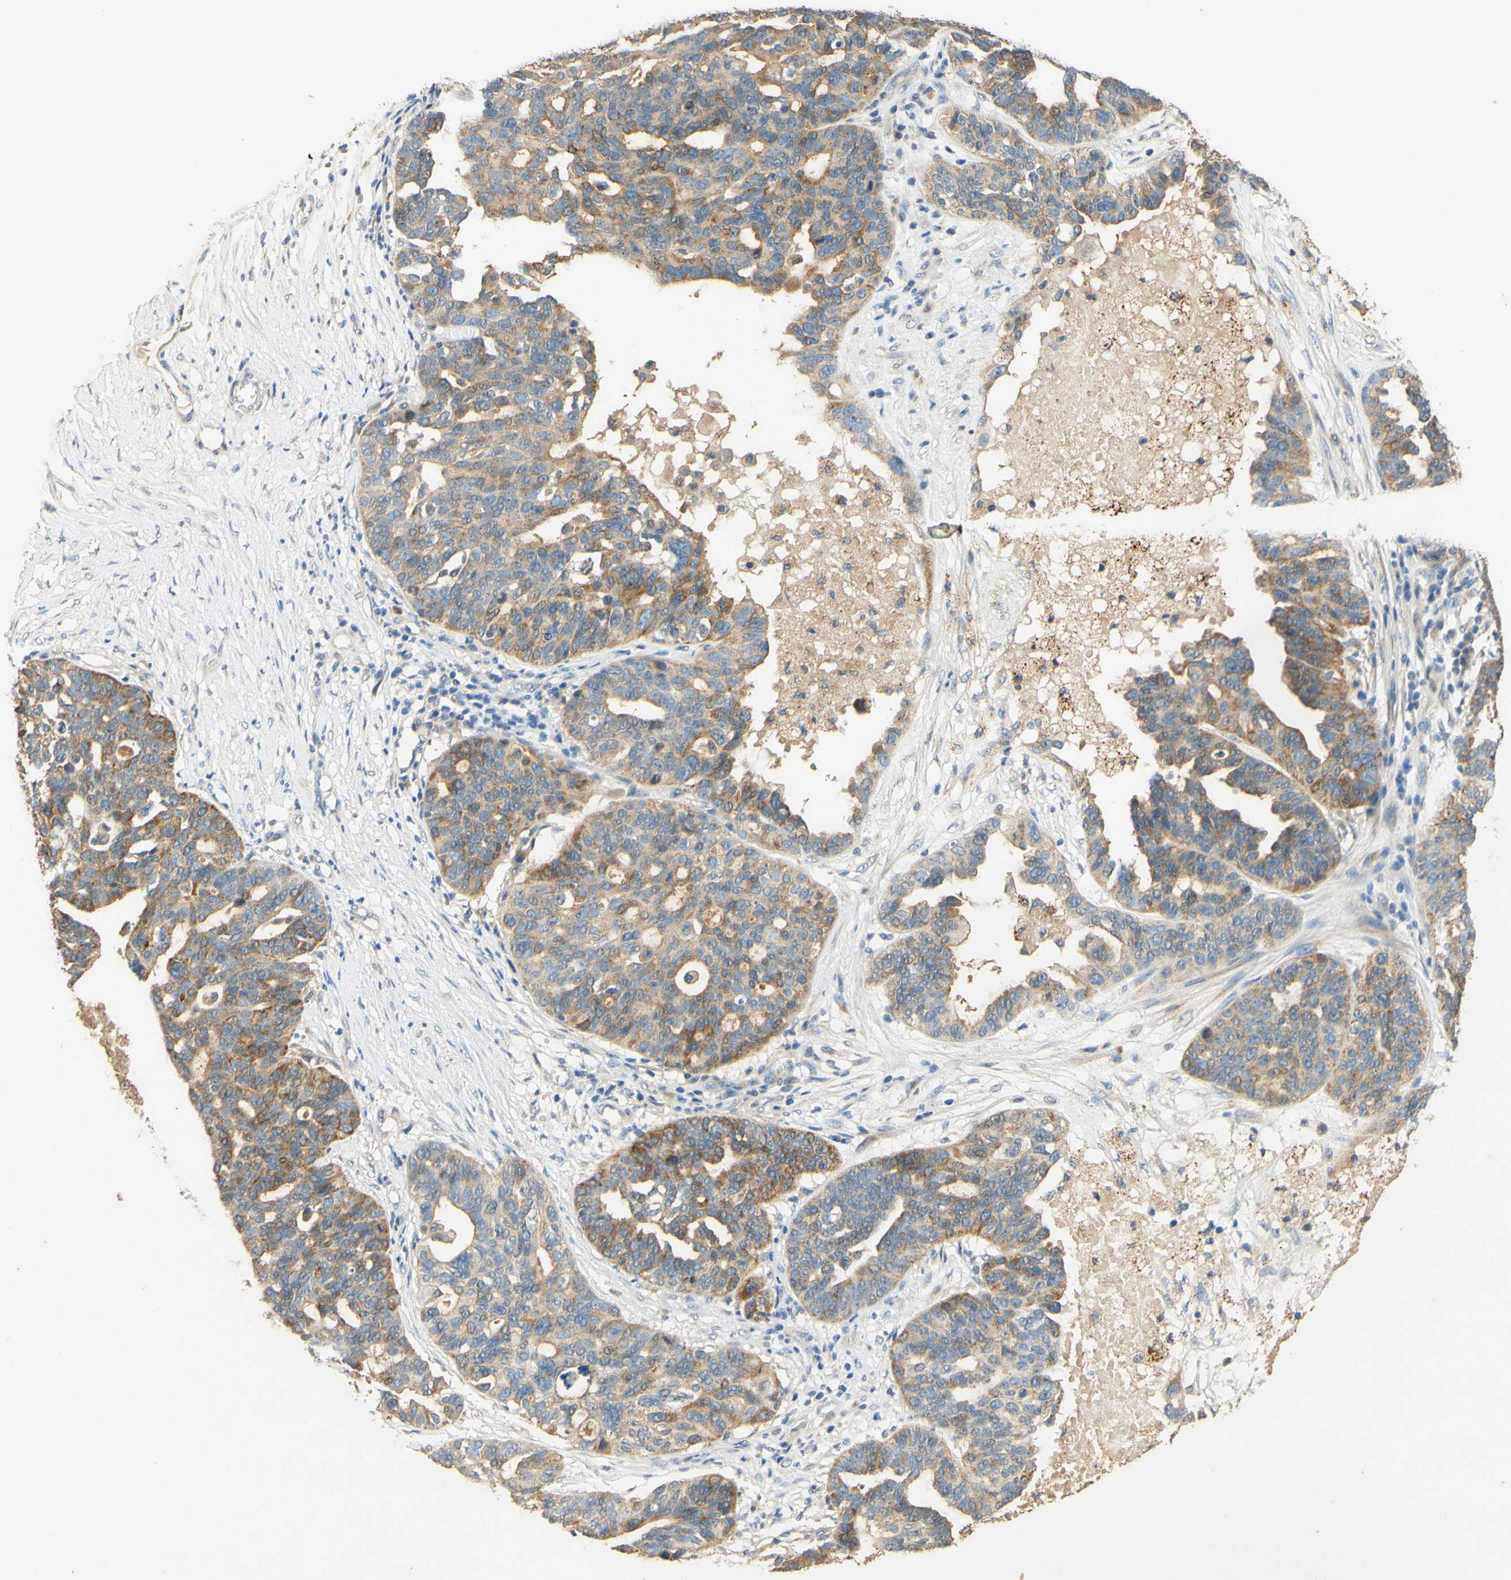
{"staining": {"intensity": "moderate", "quantity": ">75%", "location": "cytoplasmic/membranous"}, "tissue": "ovarian cancer", "cell_type": "Tumor cells", "image_type": "cancer", "snomed": [{"axis": "morphology", "description": "Cystadenocarcinoma, serous, NOS"}, {"axis": "topography", "description": "Ovary"}], "caption": "Immunohistochemistry photomicrograph of human ovarian cancer stained for a protein (brown), which exhibits medium levels of moderate cytoplasmic/membranous positivity in about >75% of tumor cells.", "gene": "ENTREP2", "patient": {"sex": "female", "age": 59}}